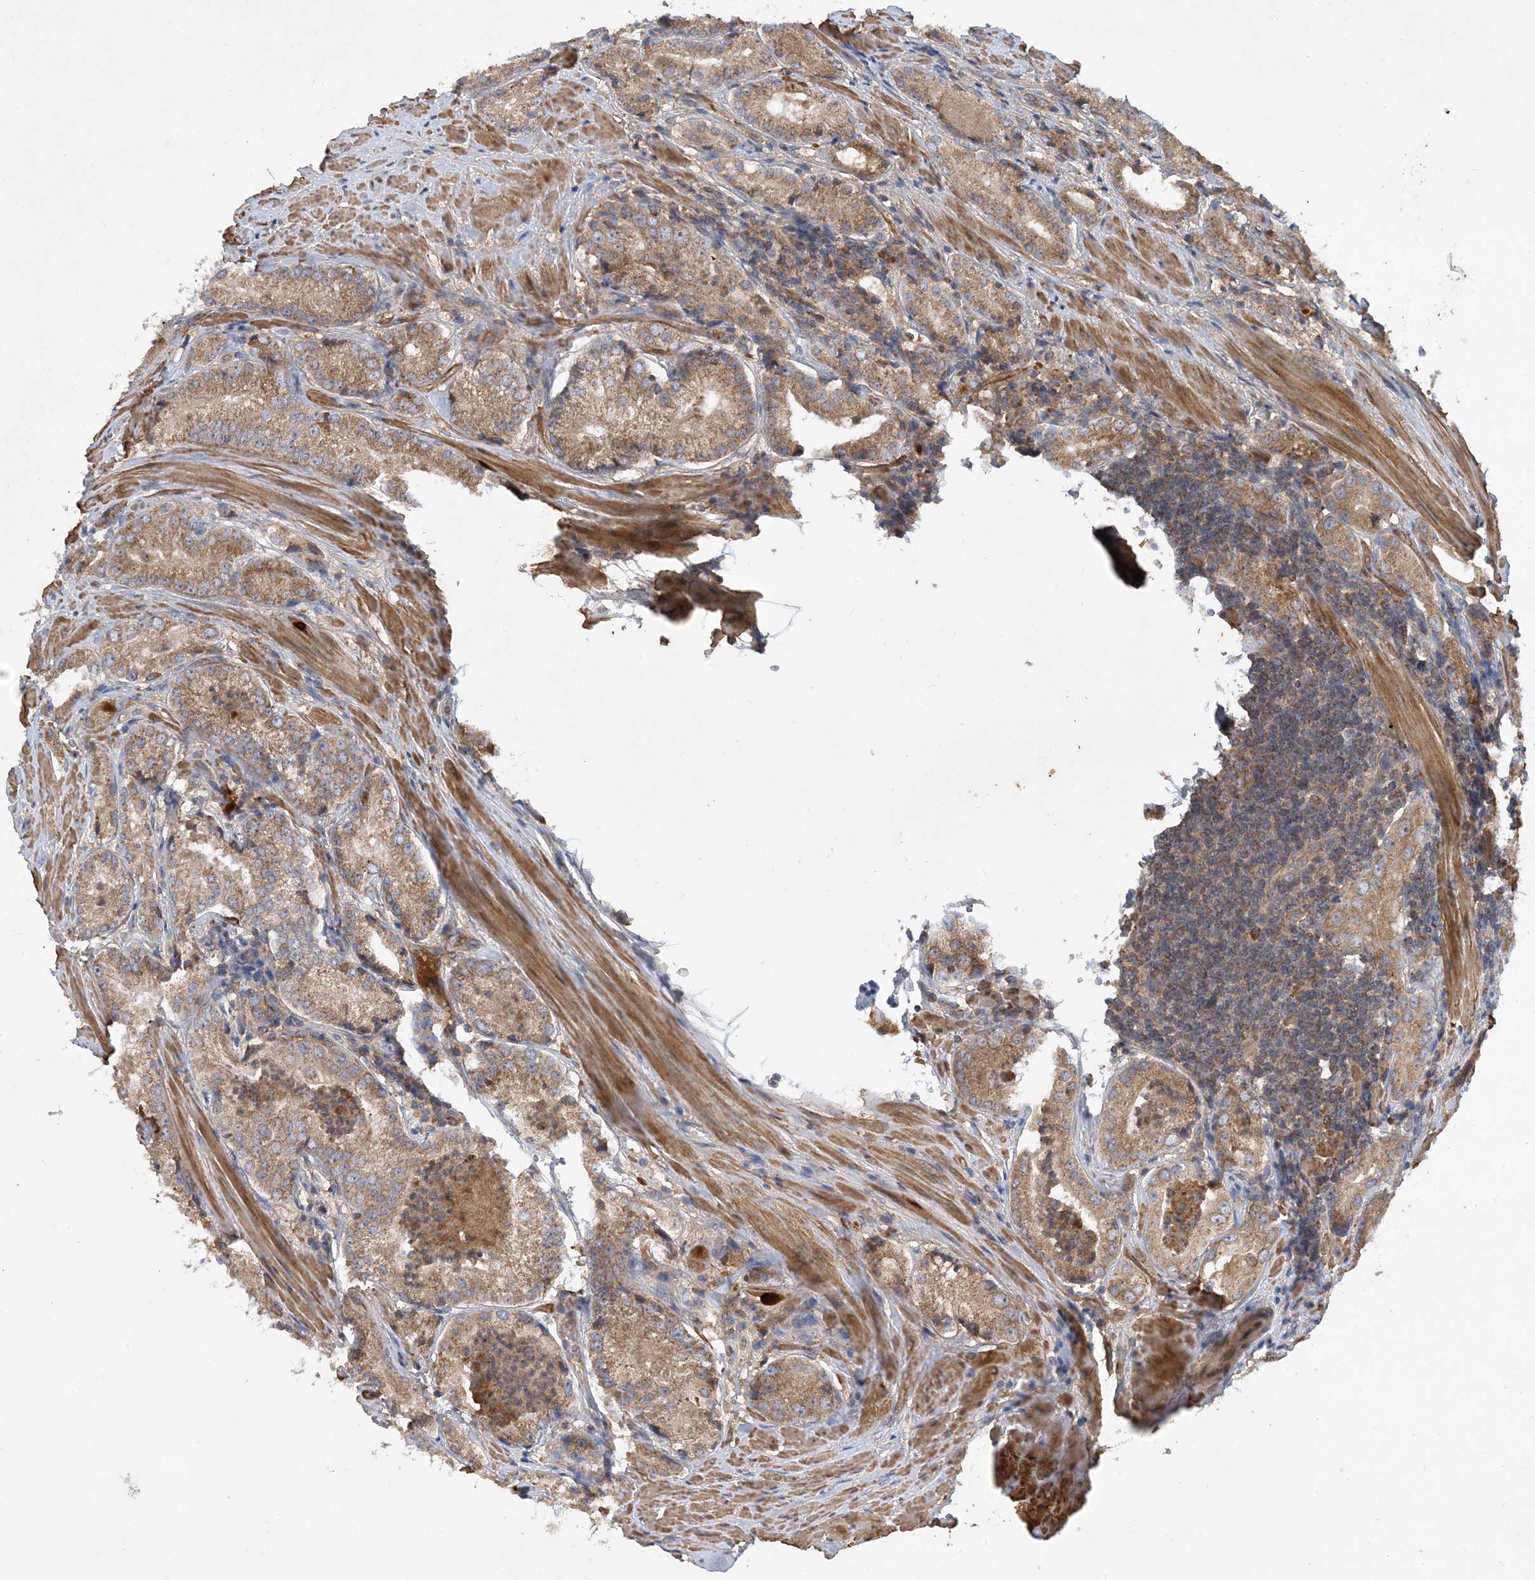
{"staining": {"intensity": "moderate", "quantity": ">75%", "location": "cytoplasmic/membranous"}, "tissue": "prostate cancer", "cell_type": "Tumor cells", "image_type": "cancer", "snomed": [{"axis": "morphology", "description": "Adenocarcinoma, Low grade"}, {"axis": "topography", "description": "Prostate"}], "caption": "High-power microscopy captured an immunohistochemistry (IHC) photomicrograph of prostate cancer, revealing moderate cytoplasmic/membranous staining in about >75% of tumor cells. The staining is performed using DAB (3,3'-diaminobenzidine) brown chromogen to label protein expression. The nuclei are counter-stained blue using hematoxylin.", "gene": "STK19", "patient": {"sex": "male", "age": 54}}